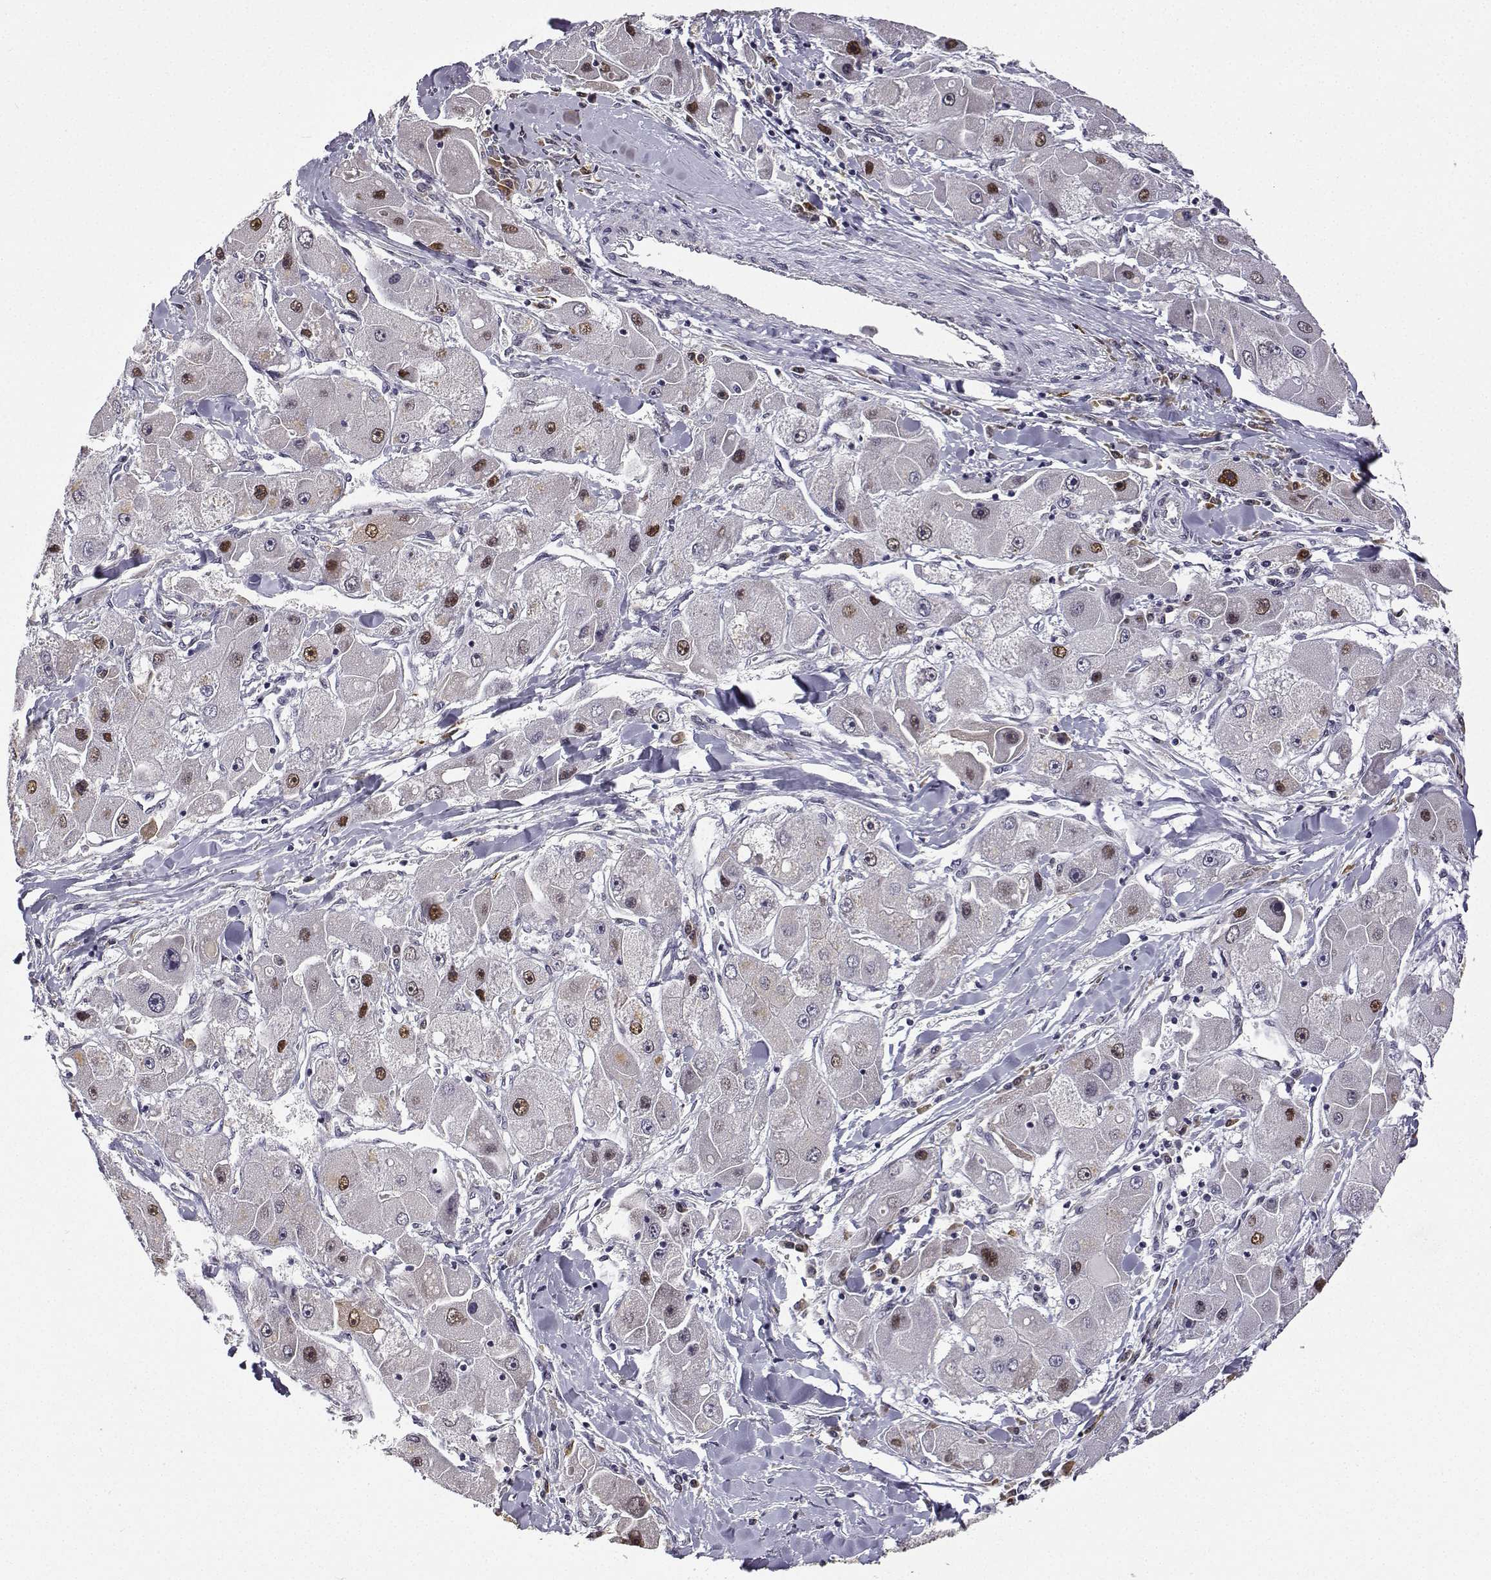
{"staining": {"intensity": "moderate", "quantity": ">75%", "location": "nuclear"}, "tissue": "liver cancer", "cell_type": "Tumor cells", "image_type": "cancer", "snomed": [{"axis": "morphology", "description": "Carcinoma, Hepatocellular, NOS"}, {"axis": "topography", "description": "Liver"}], "caption": "Brown immunohistochemical staining in hepatocellular carcinoma (liver) displays moderate nuclear positivity in about >75% of tumor cells.", "gene": "PHGDH", "patient": {"sex": "male", "age": 24}}